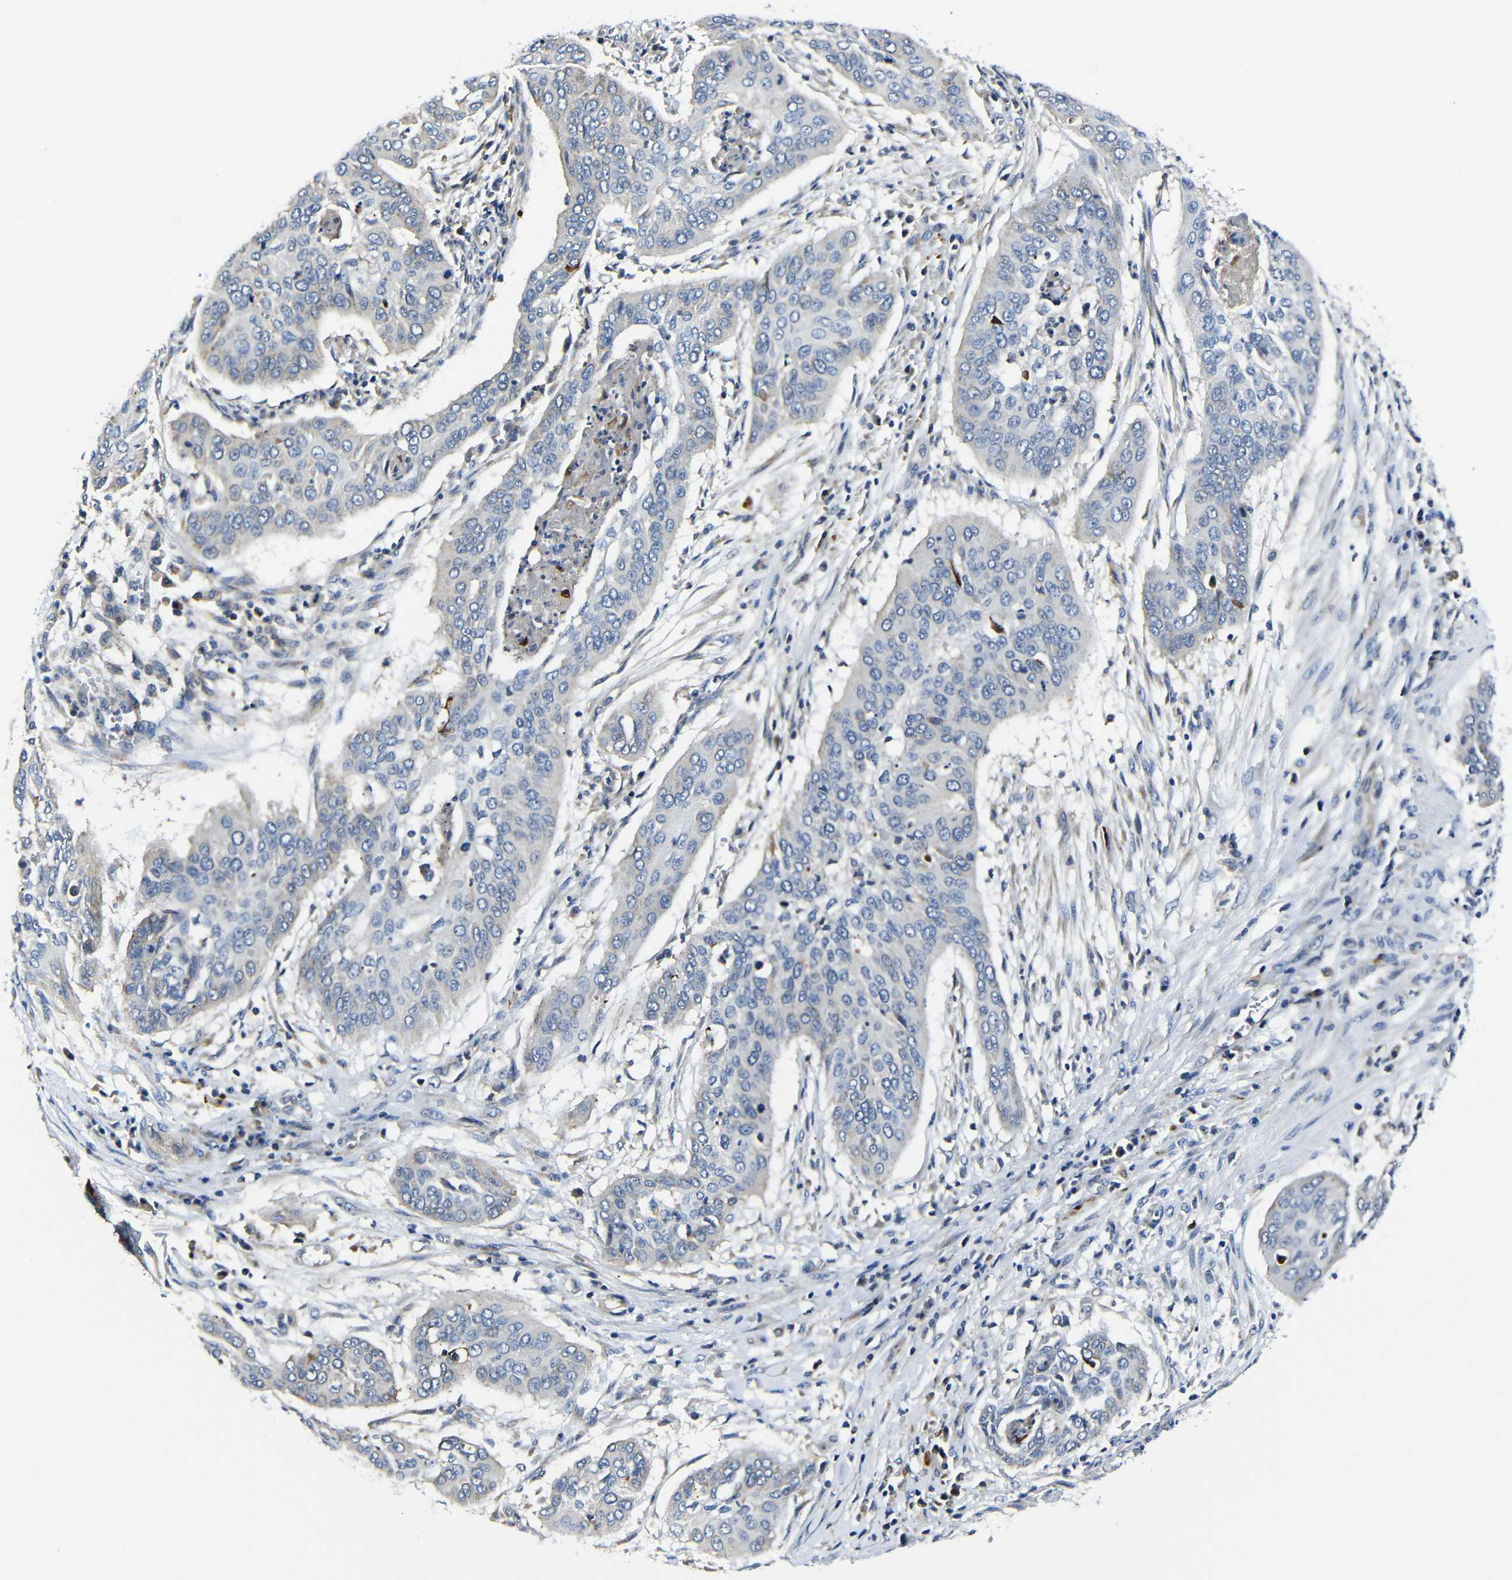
{"staining": {"intensity": "negative", "quantity": "none", "location": "none"}, "tissue": "cervical cancer", "cell_type": "Tumor cells", "image_type": "cancer", "snomed": [{"axis": "morphology", "description": "Squamous cell carcinoma, NOS"}, {"axis": "topography", "description": "Cervix"}], "caption": "Tumor cells show no significant staining in cervical cancer (squamous cell carcinoma).", "gene": "AFDN", "patient": {"sex": "female", "age": 39}}